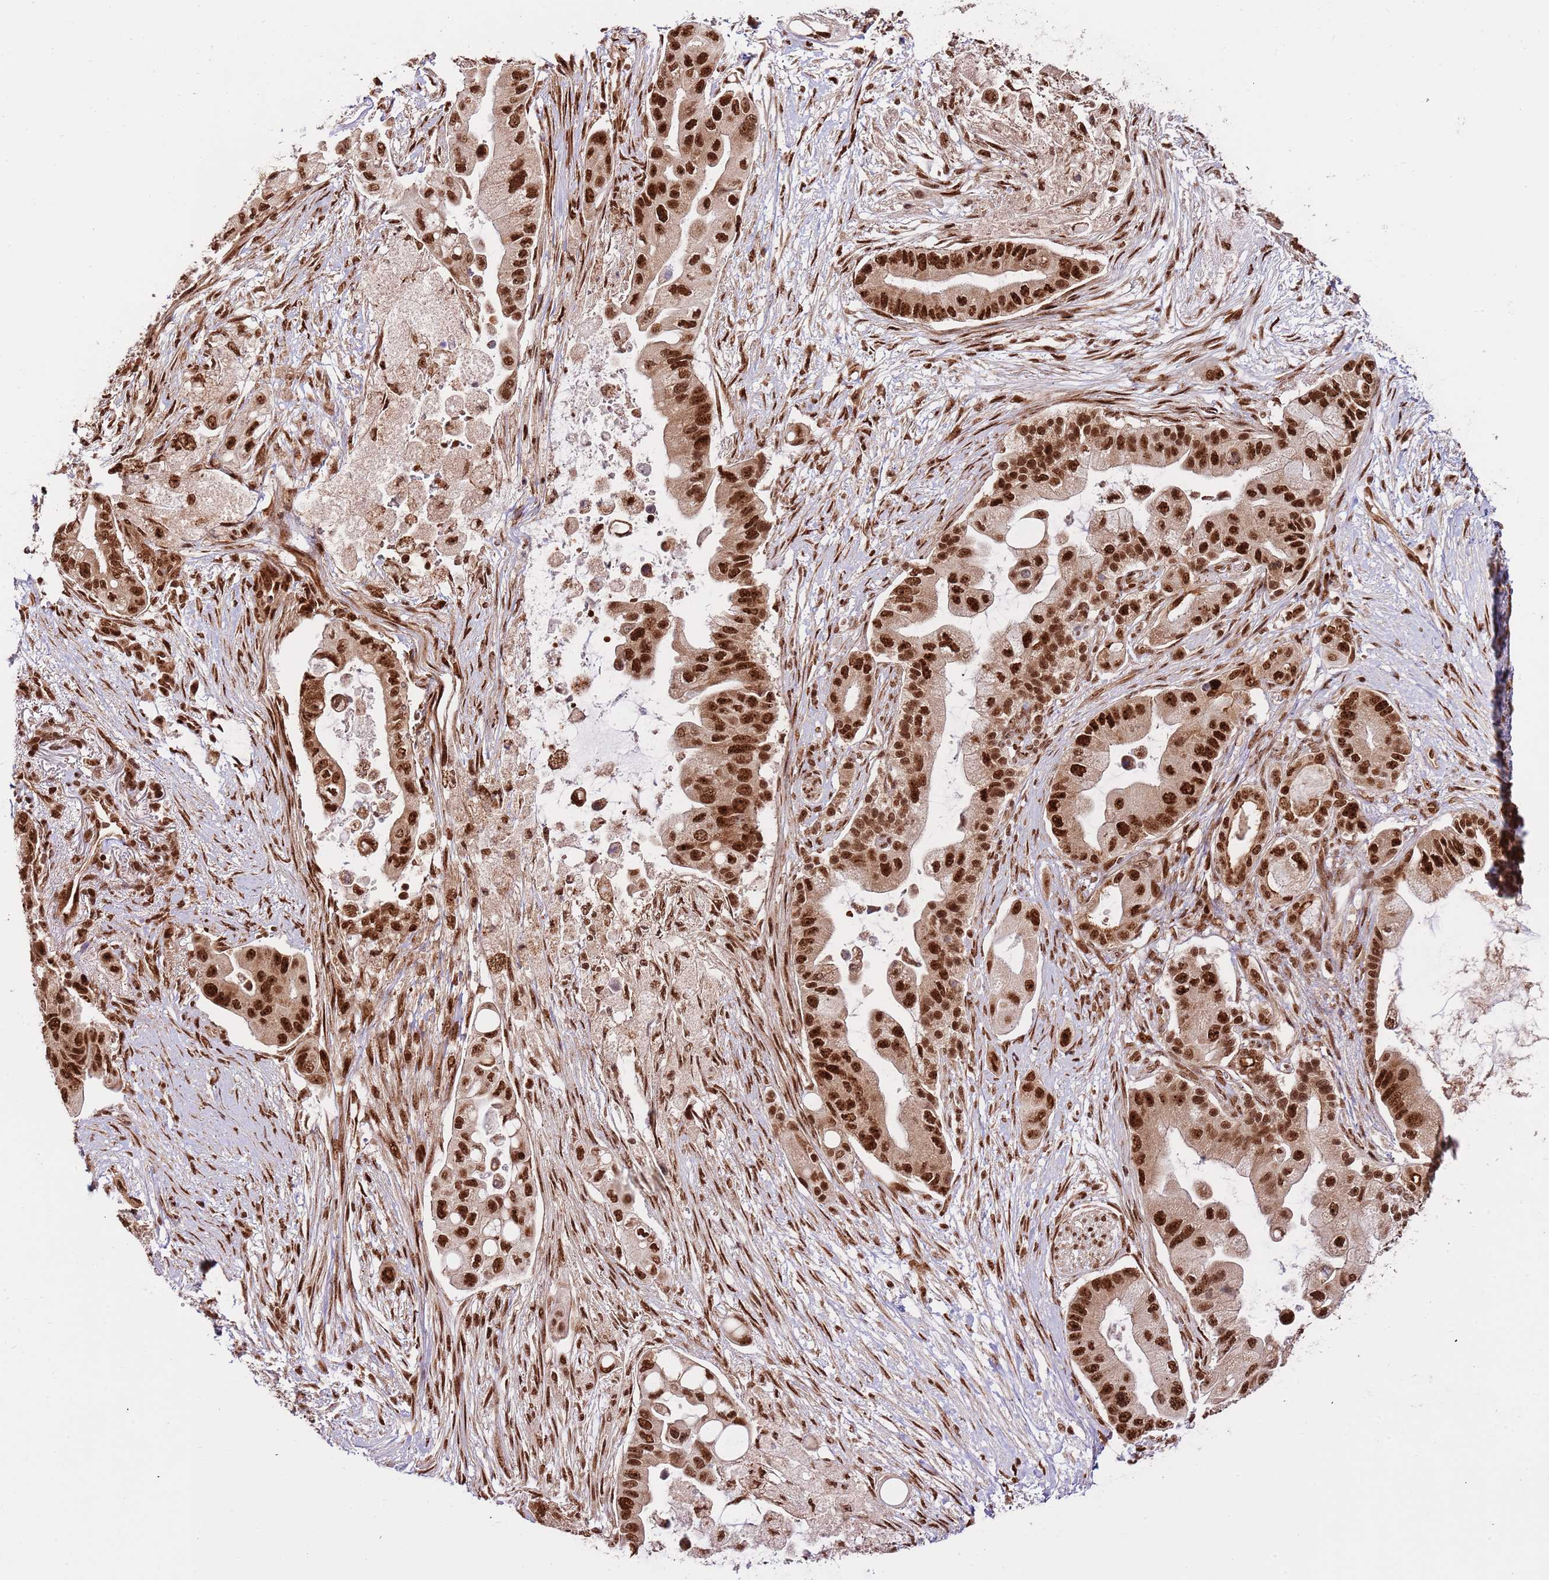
{"staining": {"intensity": "strong", "quantity": ">75%", "location": "nuclear"}, "tissue": "pancreatic cancer", "cell_type": "Tumor cells", "image_type": "cancer", "snomed": [{"axis": "morphology", "description": "Adenocarcinoma, NOS"}, {"axis": "topography", "description": "Pancreas"}], "caption": "Brown immunohistochemical staining in human pancreatic cancer (adenocarcinoma) demonstrates strong nuclear expression in about >75% of tumor cells. Nuclei are stained in blue.", "gene": "RIF1", "patient": {"sex": "male", "age": 57}}